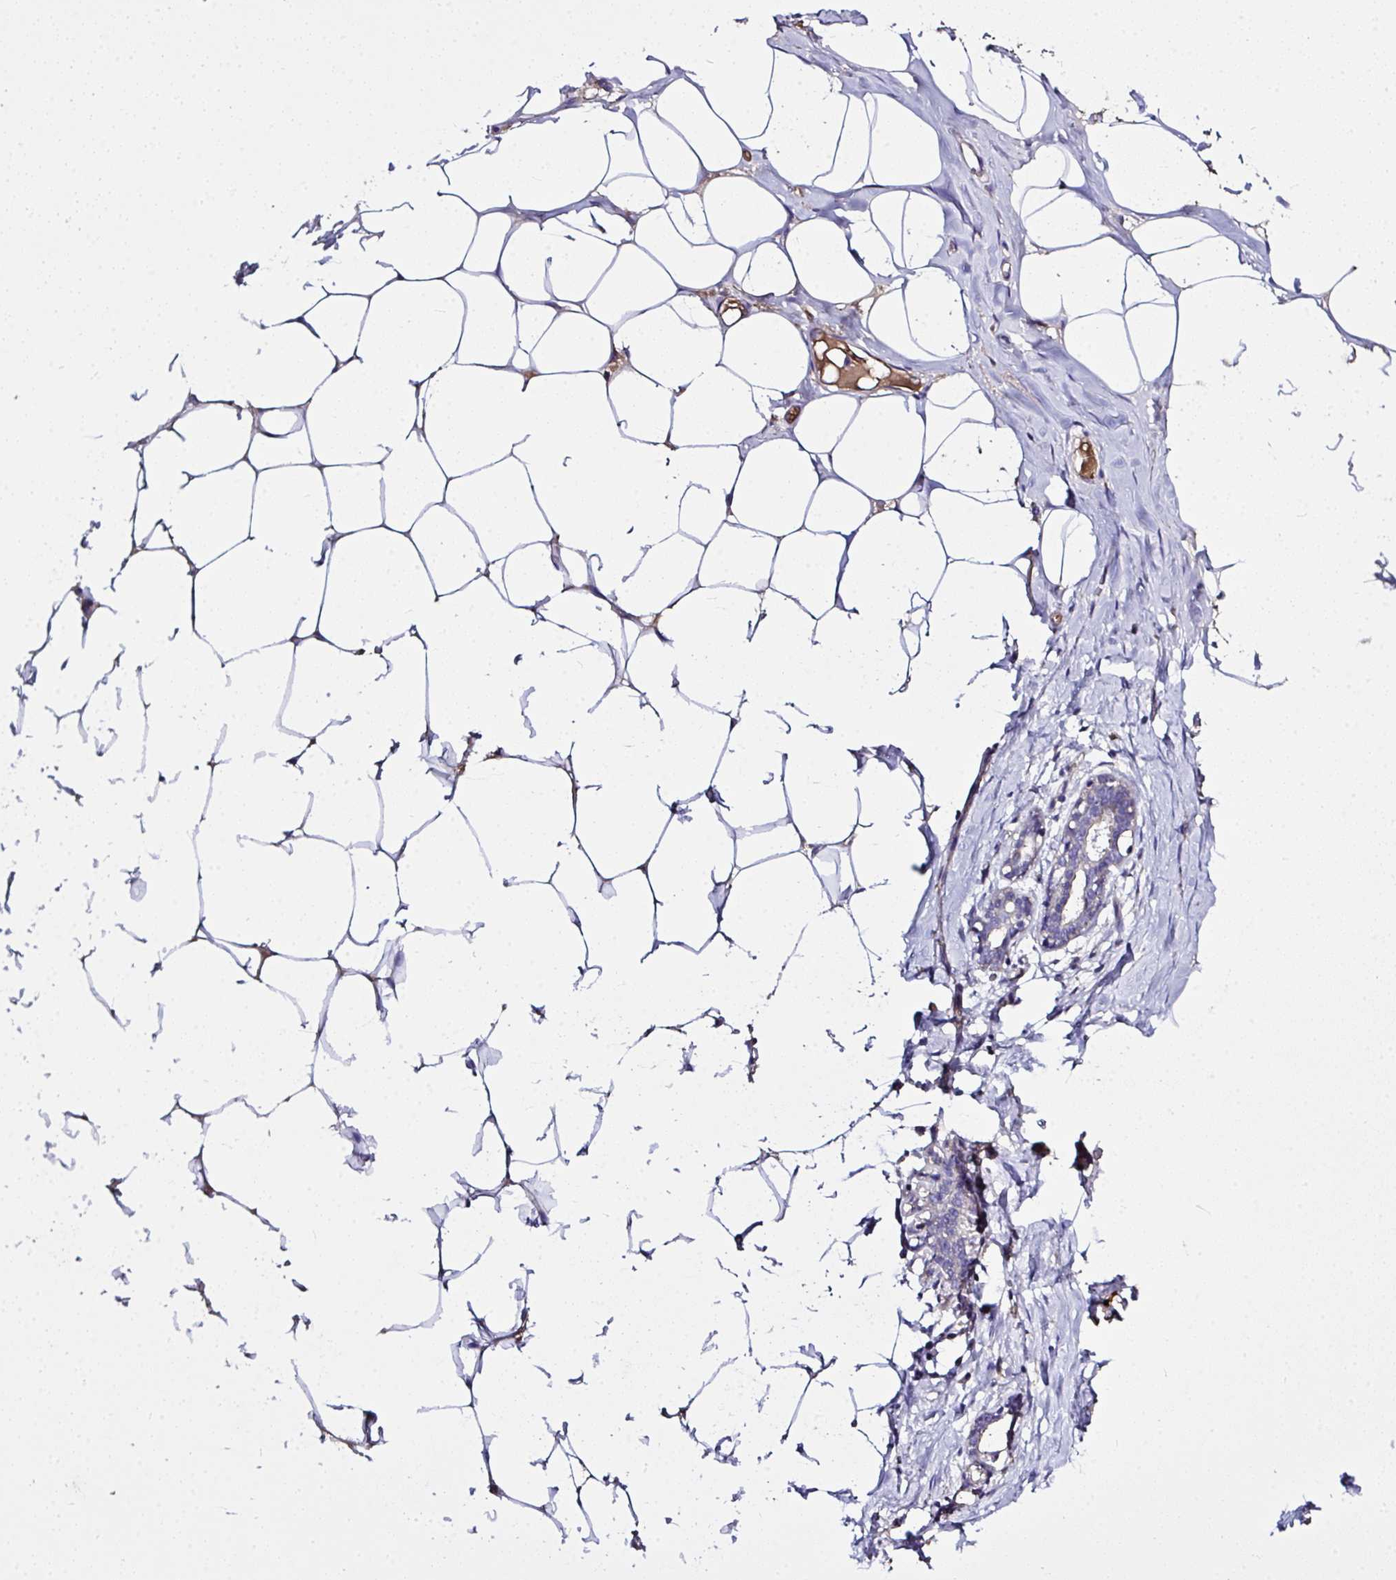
{"staining": {"intensity": "negative", "quantity": "none", "location": "none"}, "tissue": "breast", "cell_type": "Adipocytes", "image_type": "normal", "snomed": [{"axis": "morphology", "description": "Normal tissue, NOS"}, {"axis": "topography", "description": "Breast"}], "caption": "High magnification brightfield microscopy of normal breast stained with DAB (3,3'-diaminobenzidine) (brown) and counterstained with hematoxylin (blue): adipocytes show no significant expression. (Immunohistochemistry, brightfield microscopy, high magnification).", "gene": "ZNF813", "patient": {"sex": "female", "age": 27}}